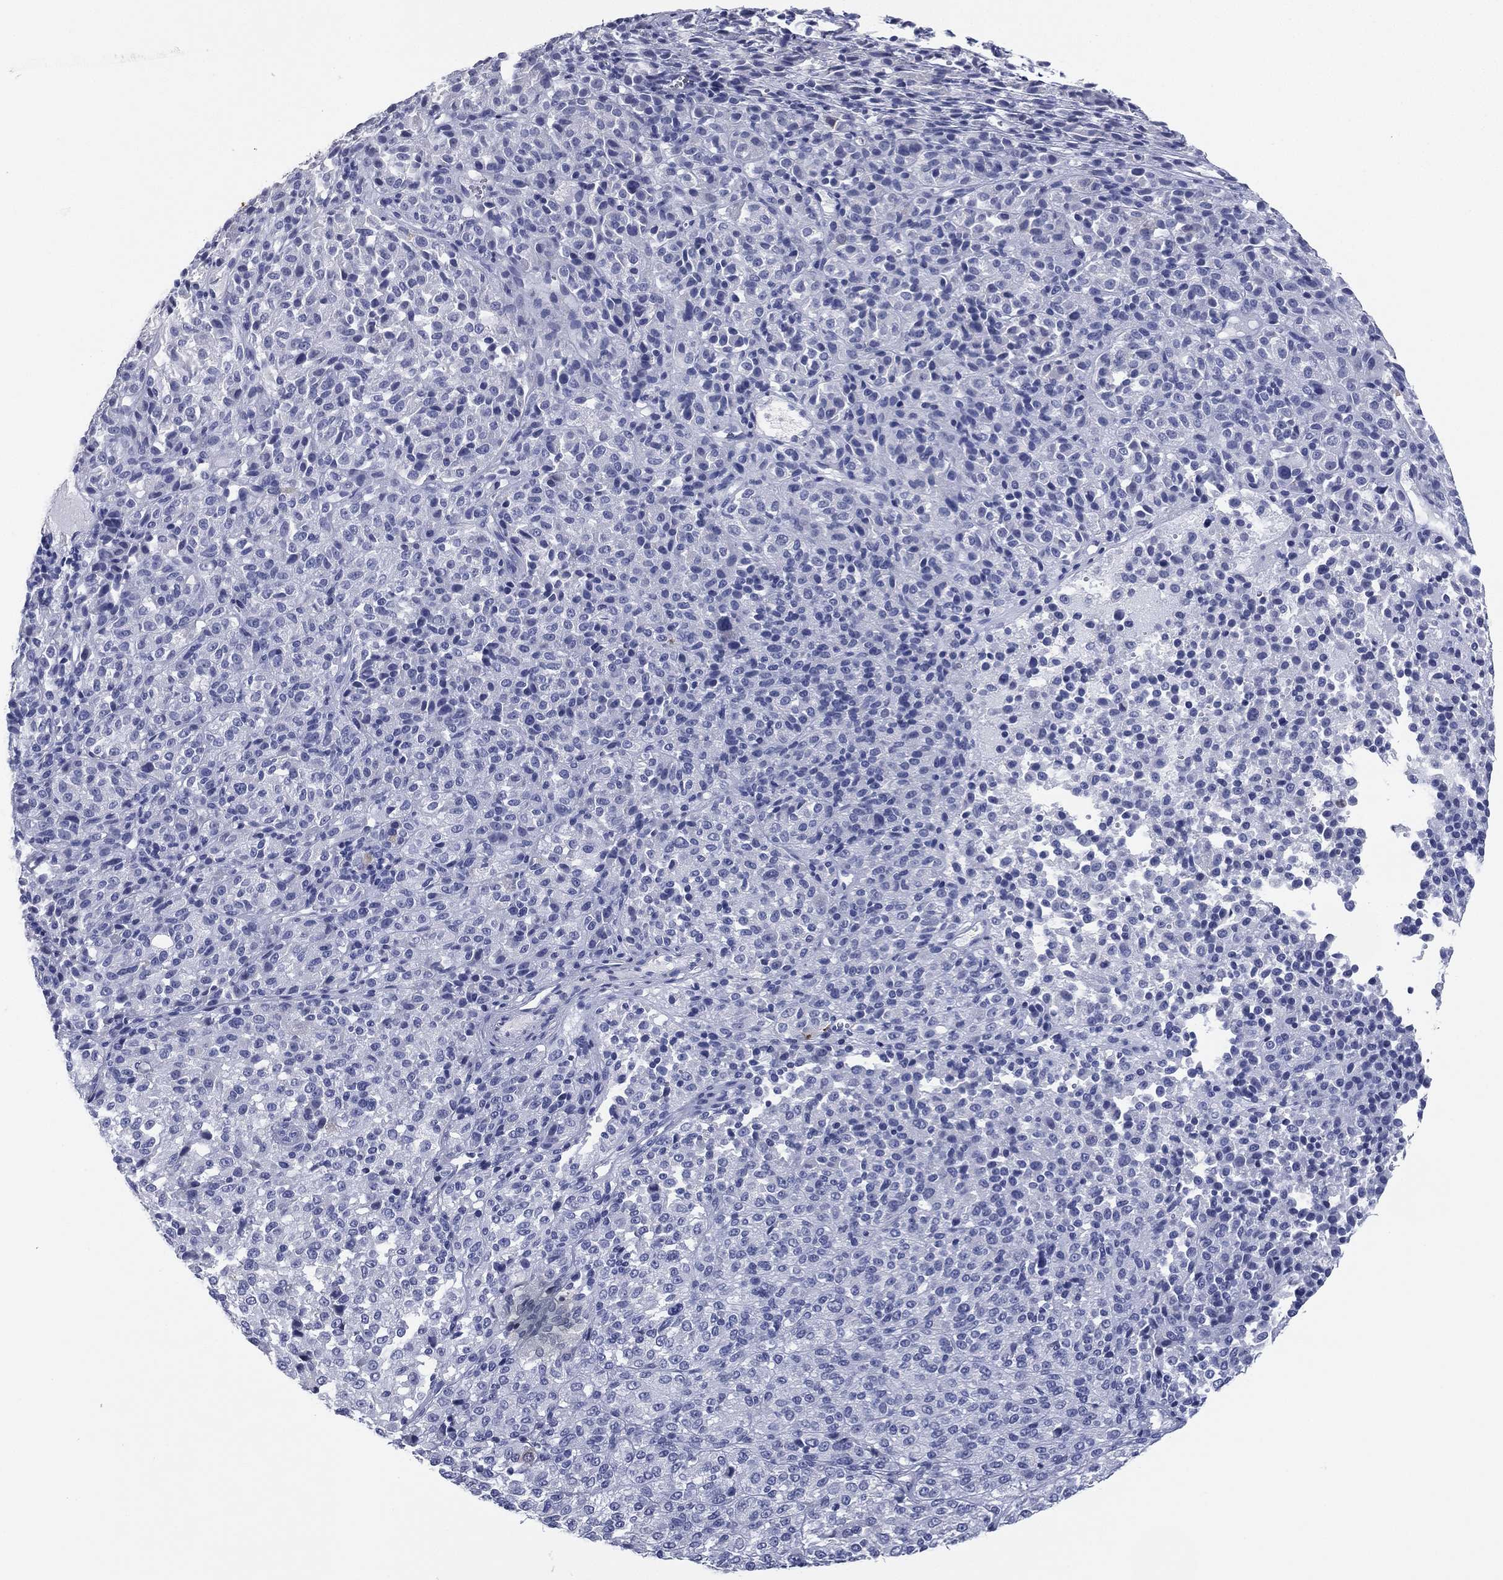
{"staining": {"intensity": "negative", "quantity": "none", "location": "none"}, "tissue": "melanoma", "cell_type": "Tumor cells", "image_type": "cancer", "snomed": [{"axis": "morphology", "description": "Malignant melanoma, Metastatic site"}, {"axis": "topography", "description": "Brain"}], "caption": "Human melanoma stained for a protein using immunohistochemistry demonstrates no staining in tumor cells.", "gene": "KRT7", "patient": {"sex": "female", "age": 56}}